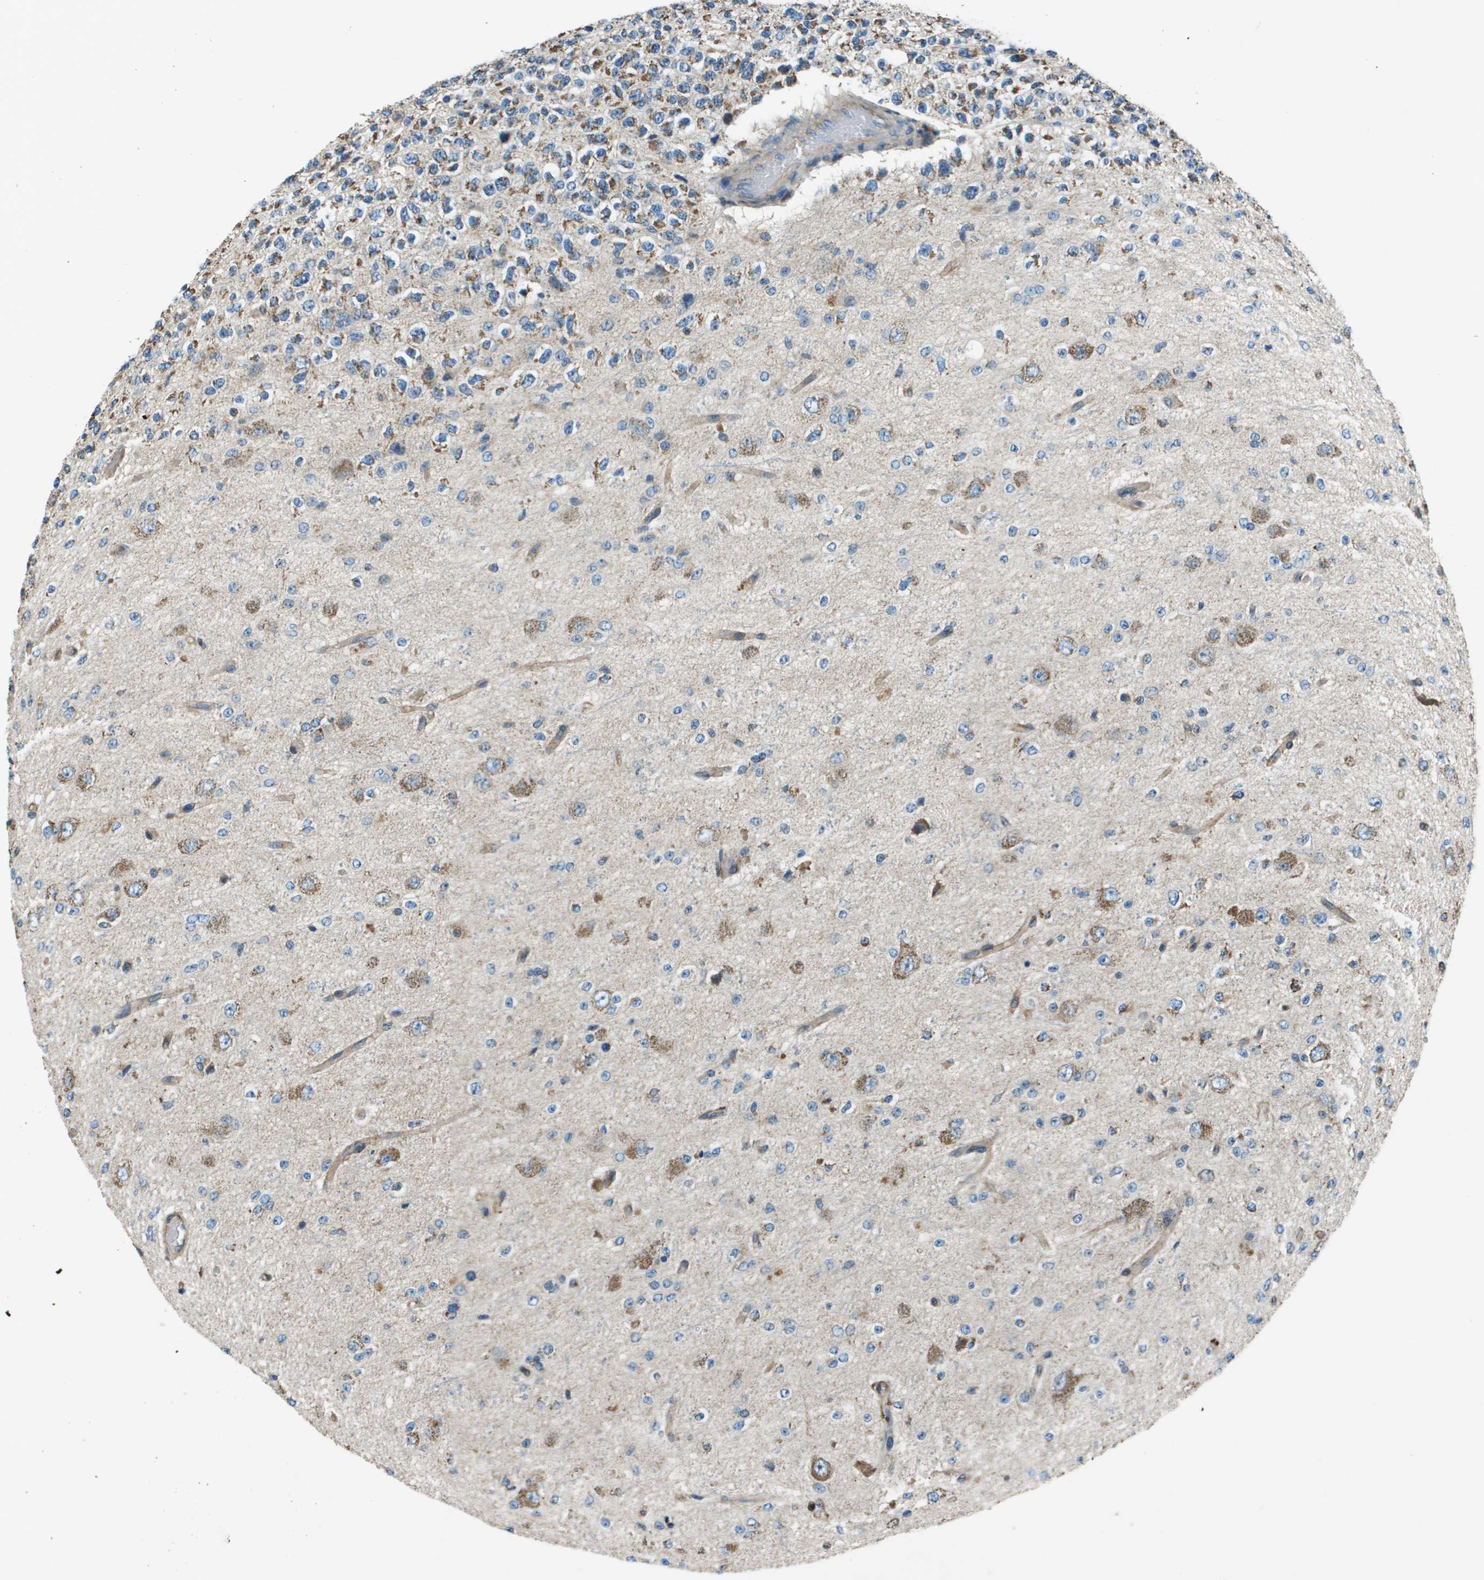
{"staining": {"intensity": "moderate", "quantity": "25%-75%", "location": "cytoplasmic/membranous"}, "tissue": "glioma", "cell_type": "Tumor cells", "image_type": "cancer", "snomed": [{"axis": "morphology", "description": "Glioma, malignant, High grade"}, {"axis": "topography", "description": "pancreas cauda"}], "caption": "Human glioma stained for a protein (brown) shows moderate cytoplasmic/membranous positive staining in approximately 25%-75% of tumor cells.", "gene": "TMEM51", "patient": {"sex": "male", "age": 60}}